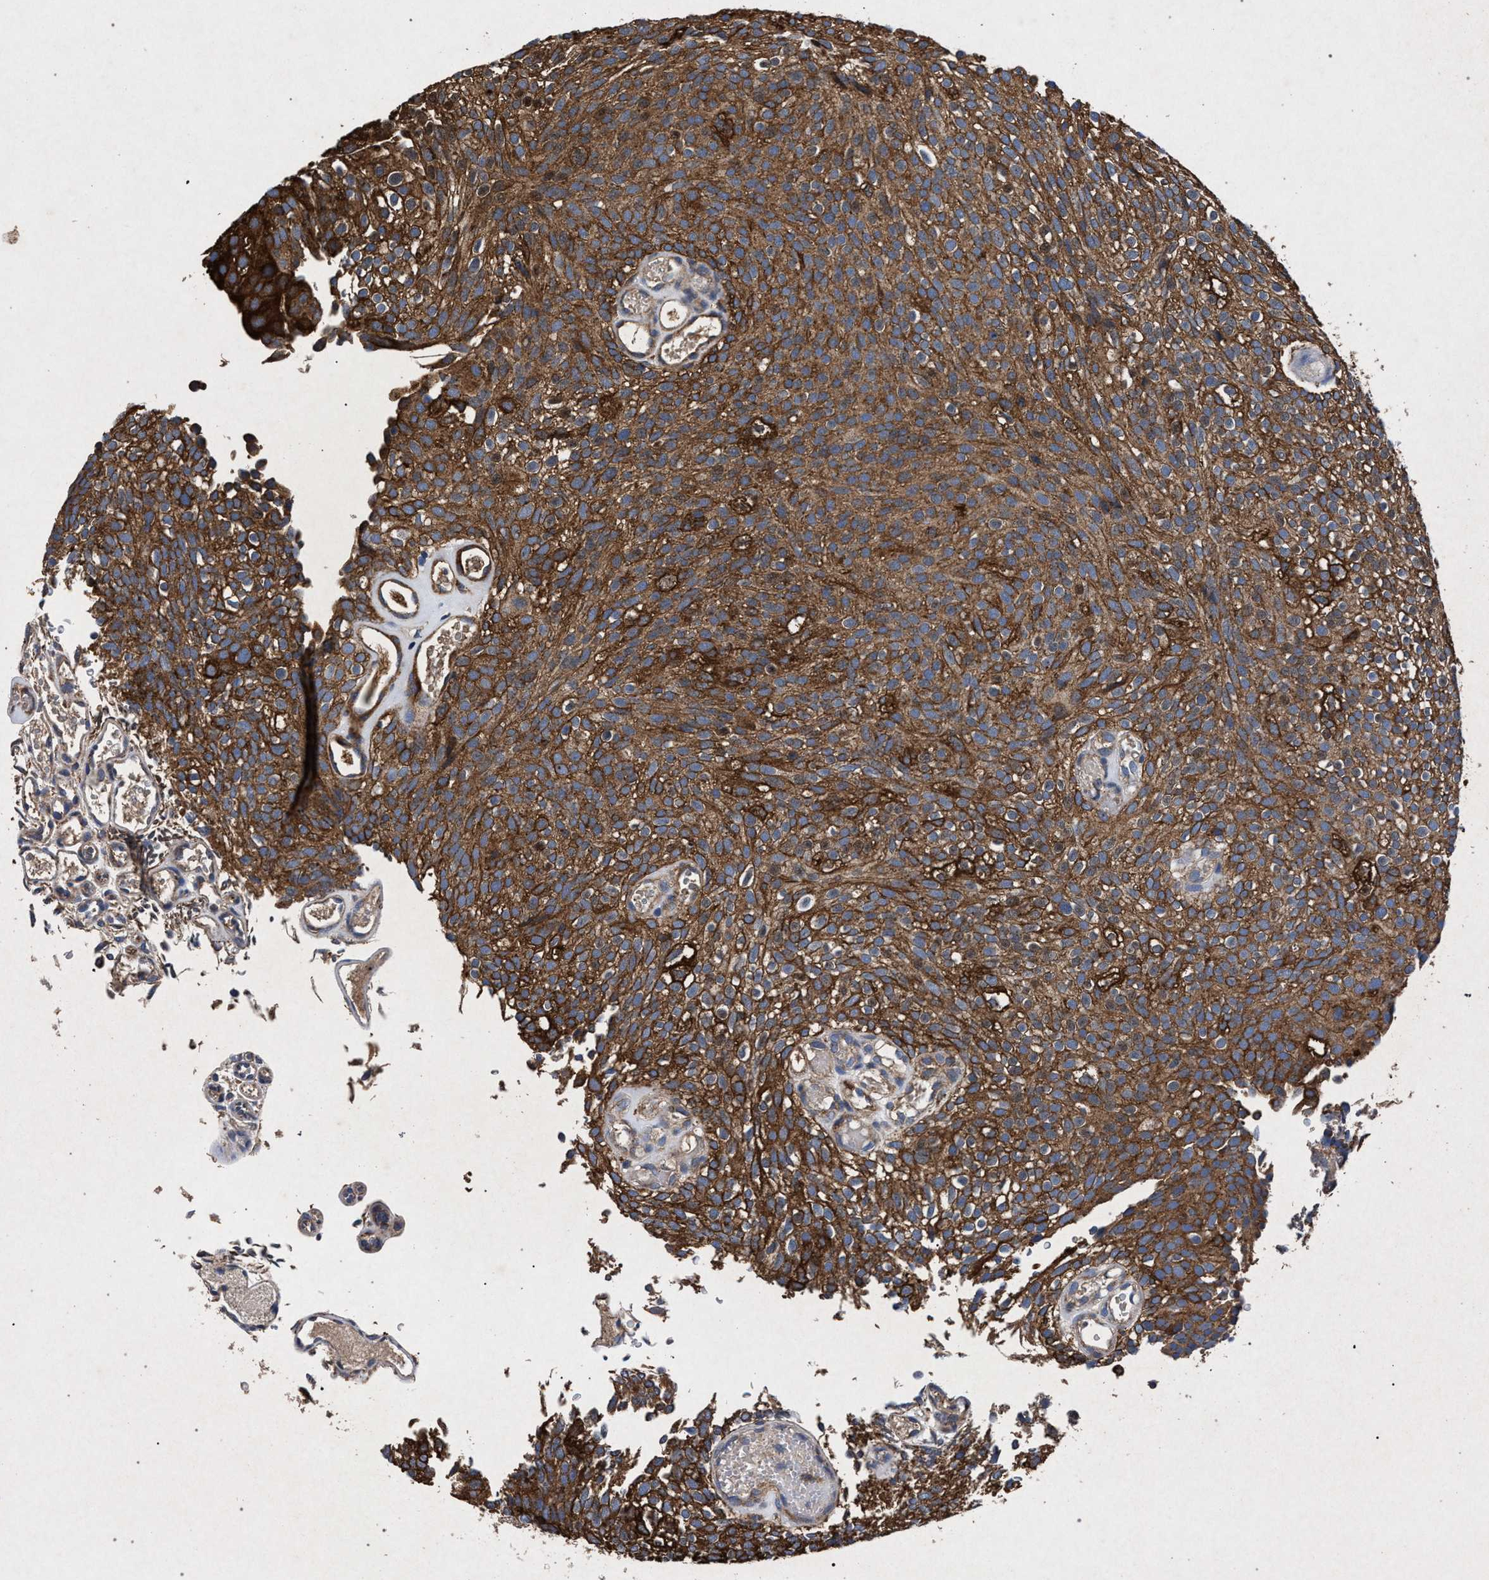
{"staining": {"intensity": "strong", "quantity": ">75%", "location": "cytoplasmic/membranous"}, "tissue": "urothelial cancer", "cell_type": "Tumor cells", "image_type": "cancer", "snomed": [{"axis": "morphology", "description": "Urothelial carcinoma, Low grade"}, {"axis": "topography", "description": "Urinary bladder"}], "caption": "IHC of human urothelial cancer reveals high levels of strong cytoplasmic/membranous expression in approximately >75% of tumor cells.", "gene": "MARCKS", "patient": {"sex": "male", "age": 78}}